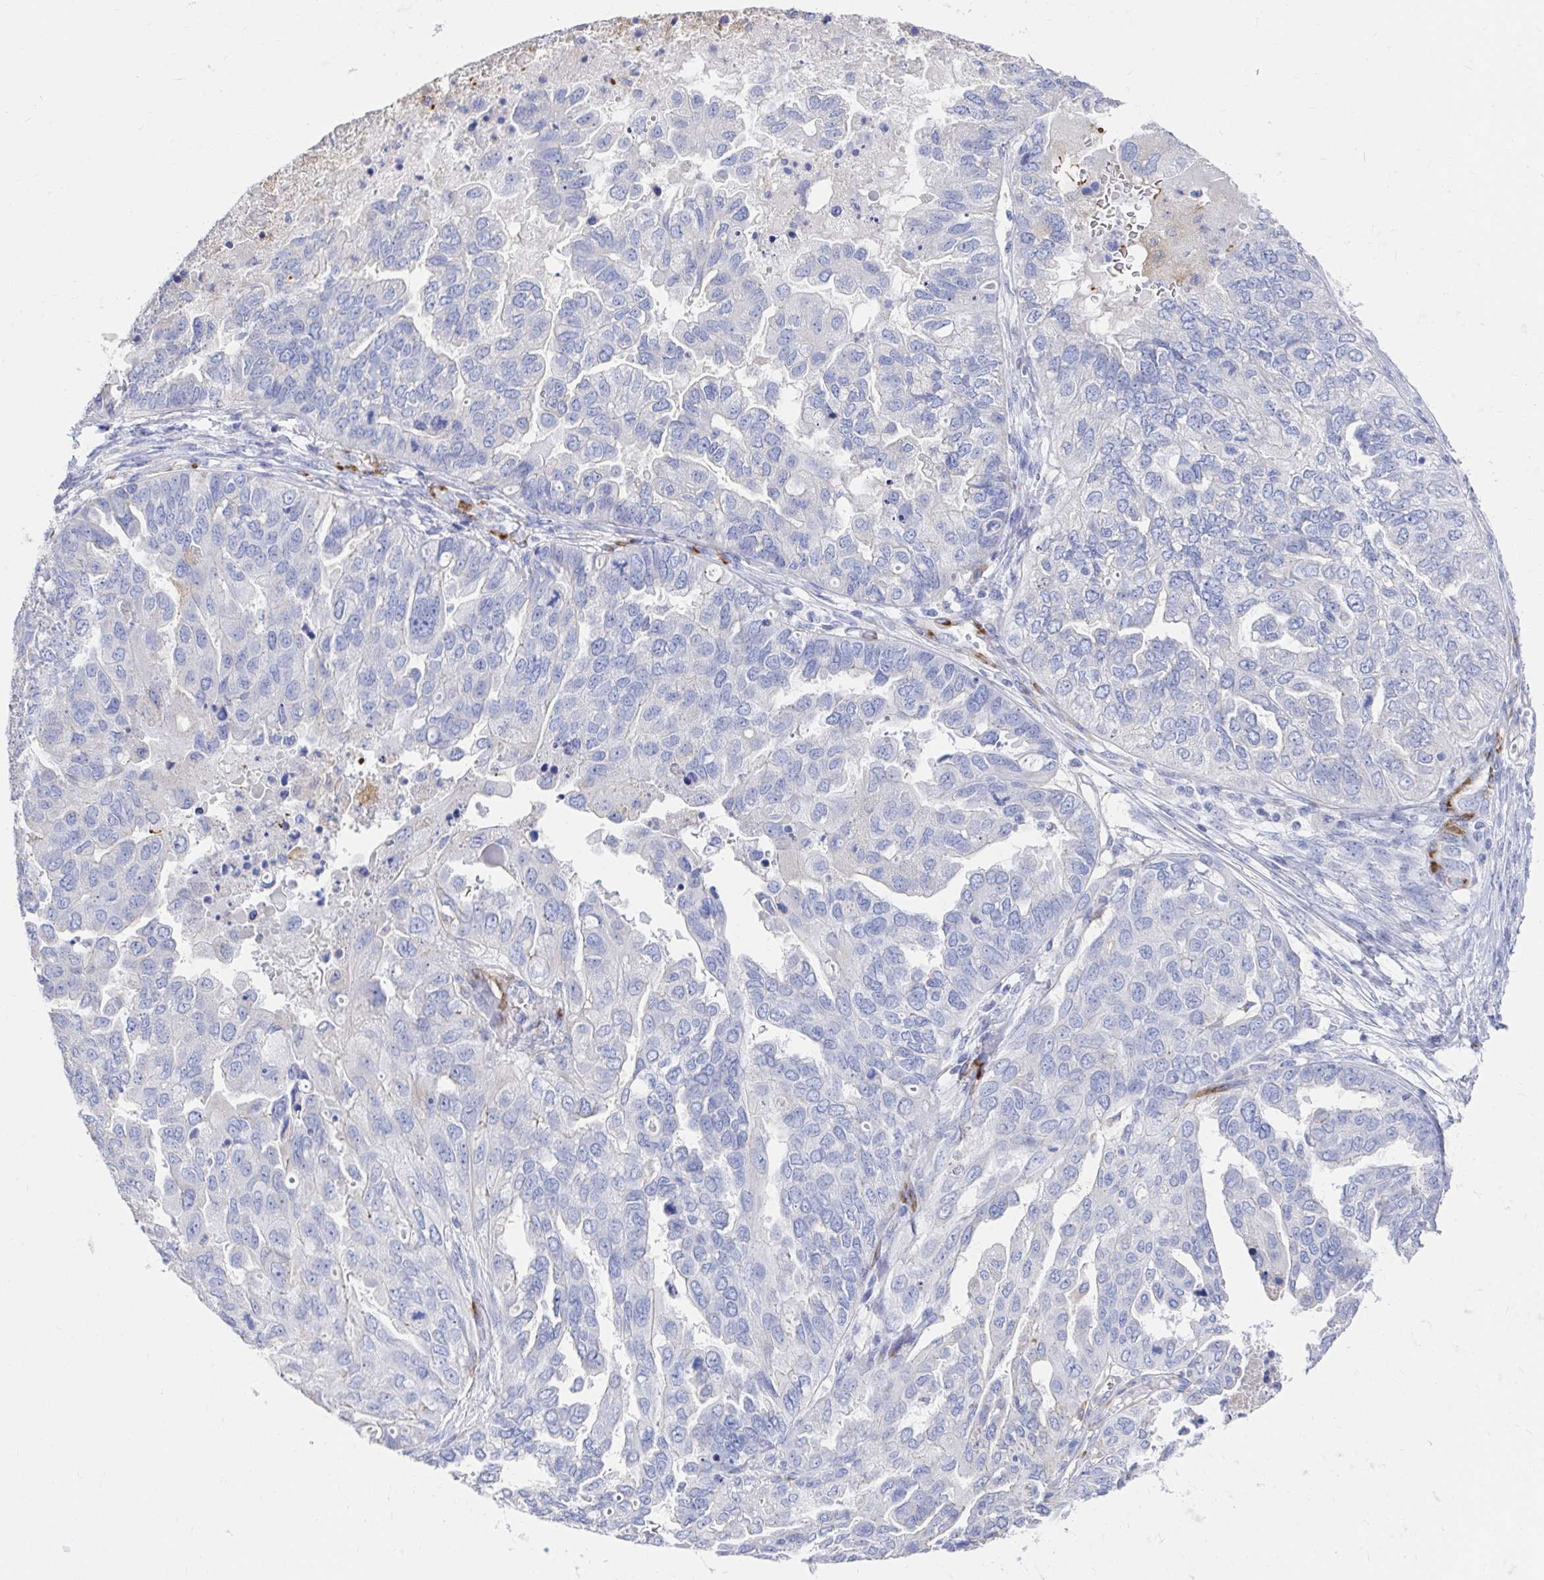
{"staining": {"intensity": "negative", "quantity": "none", "location": "none"}, "tissue": "ovarian cancer", "cell_type": "Tumor cells", "image_type": "cancer", "snomed": [{"axis": "morphology", "description": "Cystadenocarcinoma, serous, NOS"}, {"axis": "topography", "description": "Ovary"}], "caption": "Protein analysis of ovarian cancer displays no significant positivity in tumor cells.", "gene": "LAMC3", "patient": {"sex": "female", "age": 53}}